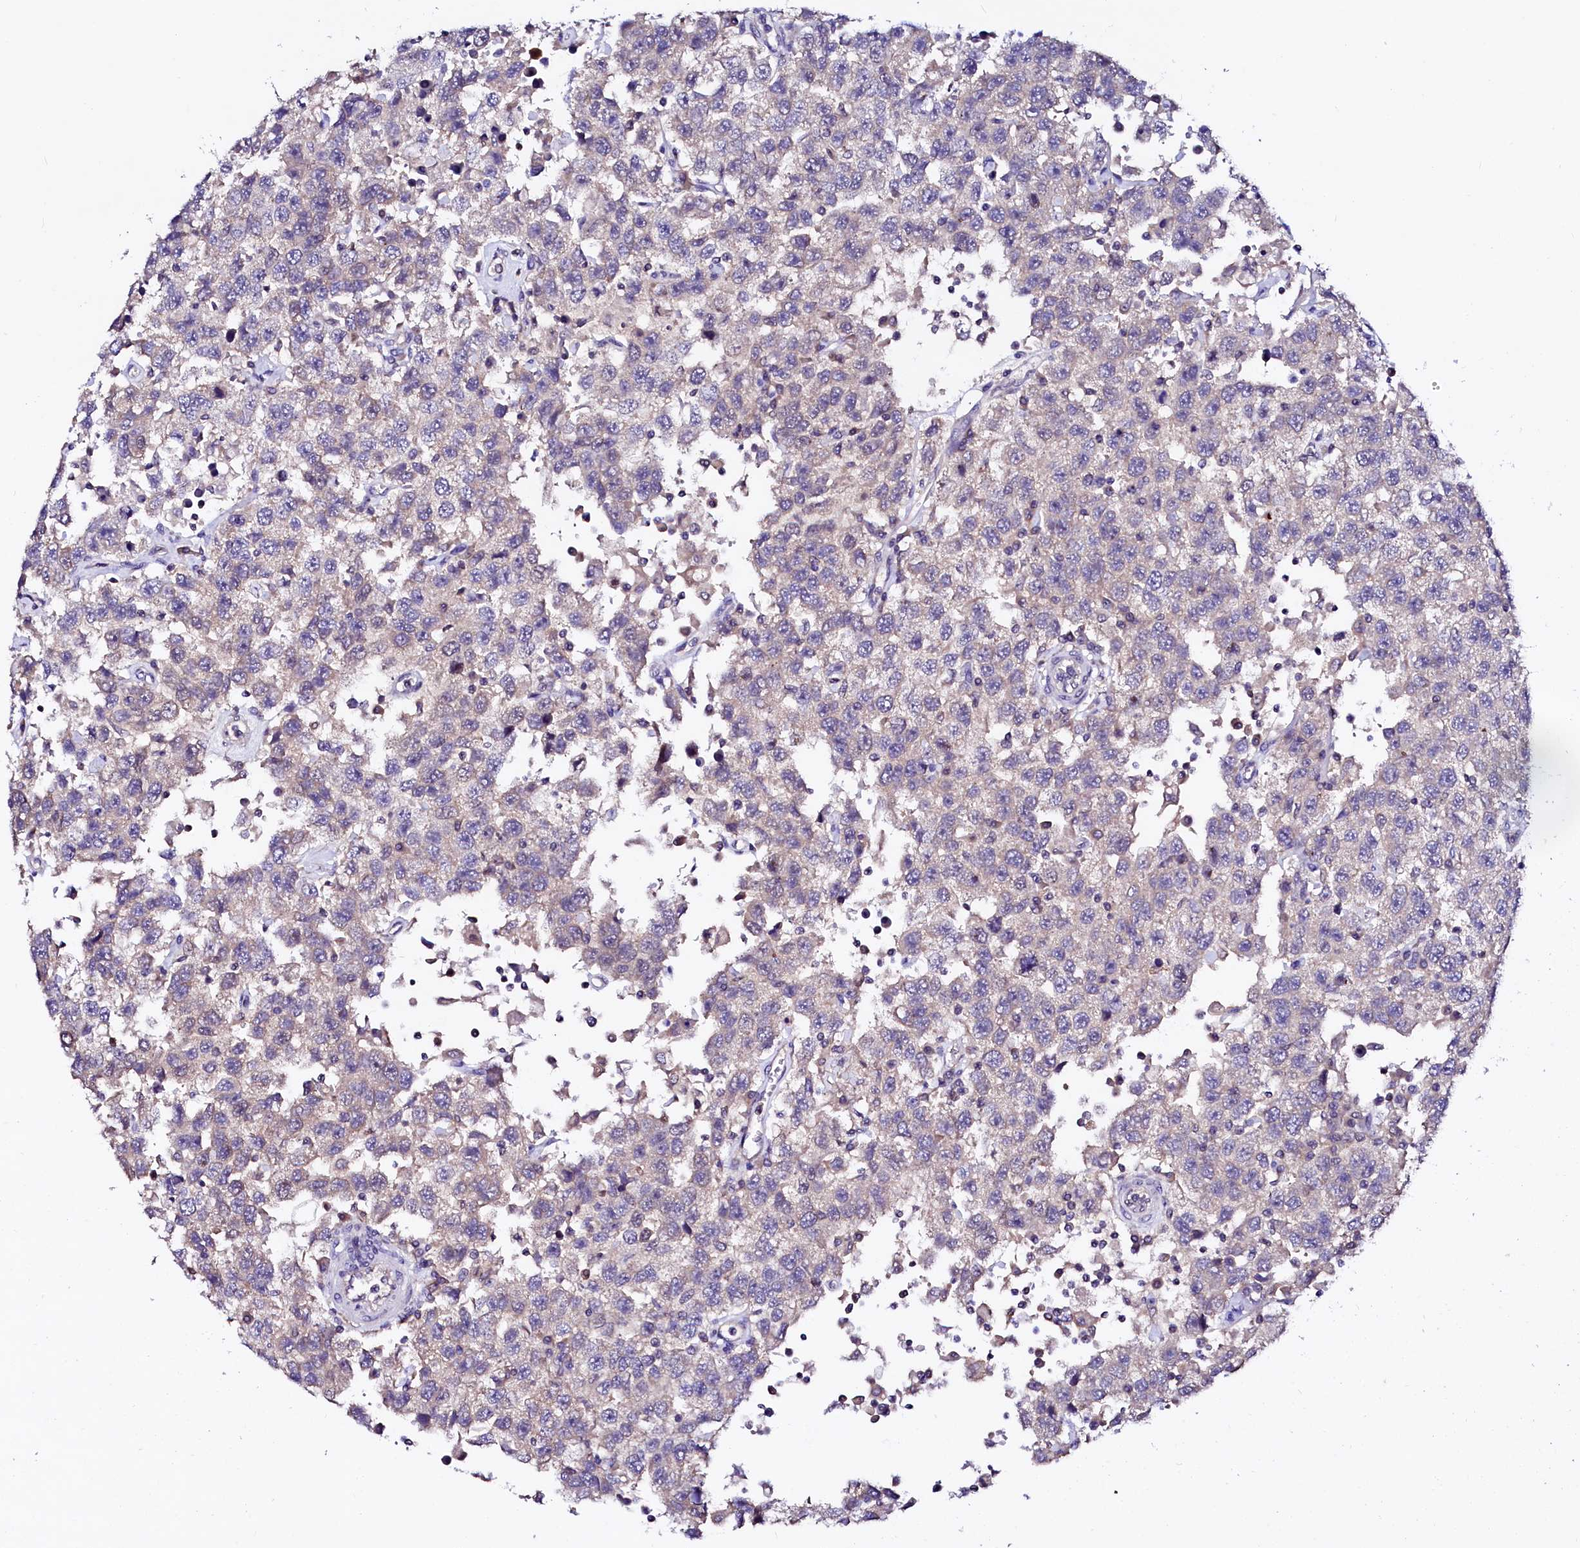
{"staining": {"intensity": "negative", "quantity": "none", "location": "none"}, "tissue": "testis cancer", "cell_type": "Tumor cells", "image_type": "cancer", "snomed": [{"axis": "morphology", "description": "Seminoma, NOS"}, {"axis": "topography", "description": "Testis"}], "caption": "A histopathology image of testis seminoma stained for a protein shows no brown staining in tumor cells.", "gene": "NALF1", "patient": {"sex": "male", "age": 41}}